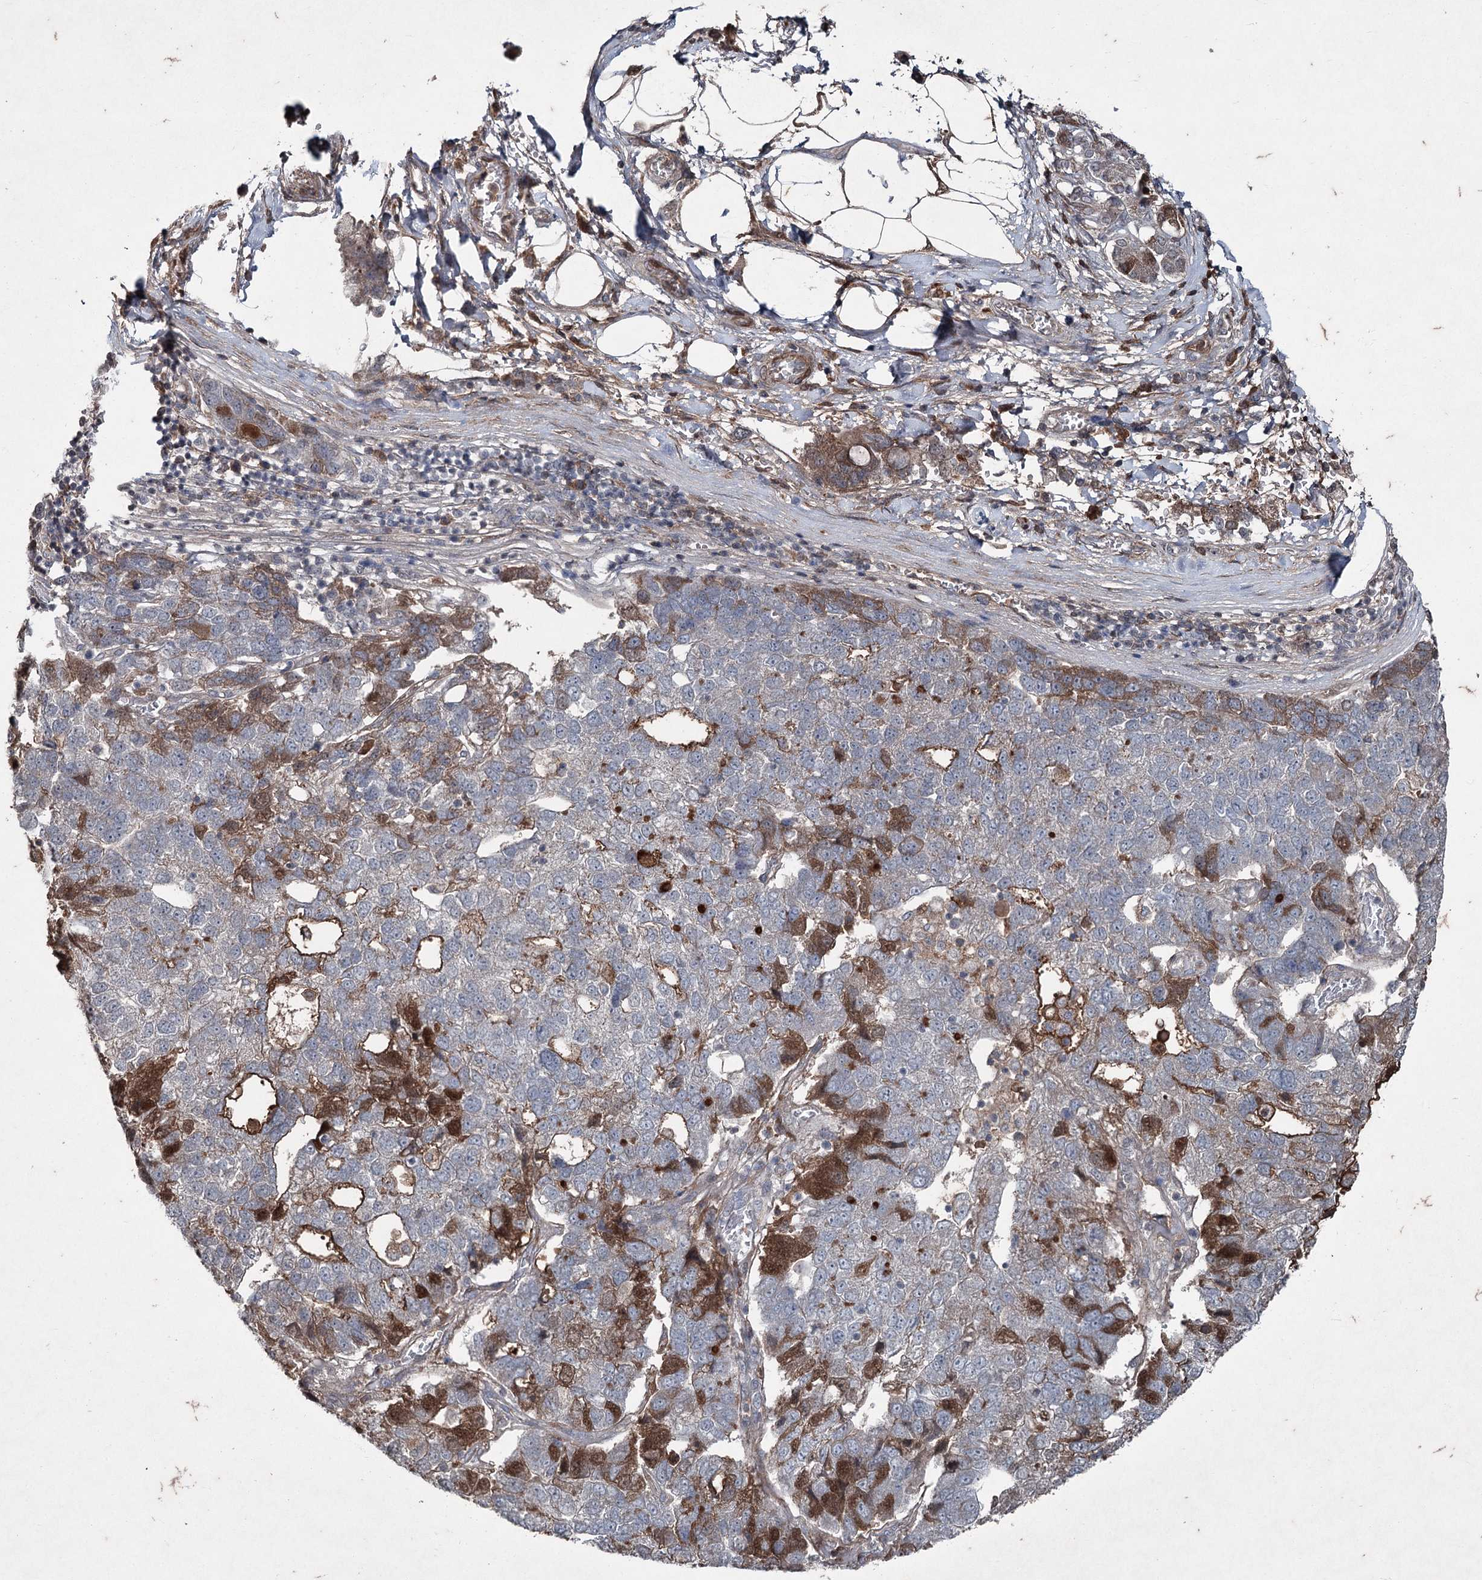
{"staining": {"intensity": "moderate", "quantity": "<25%", "location": "cytoplasmic/membranous"}, "tissue": "pancreatic cancer", "cell_type": "Tumor cells", "image_type": "cancer", "snomed": [{"axis": "morphology", "description": "Adenocarcinoma, NOS"}, {"axis": "topography", "description": "Pancreas"}], "caption": "Immunohistochemistry of human adenocarcinoma (pancreatic) exhibits low levels of moderate cytoplasmic/membranous positivity in about <25% of tumor cells.", "gene": "PGLYRP2", "patient": {"sex": "female", "age": 61}}